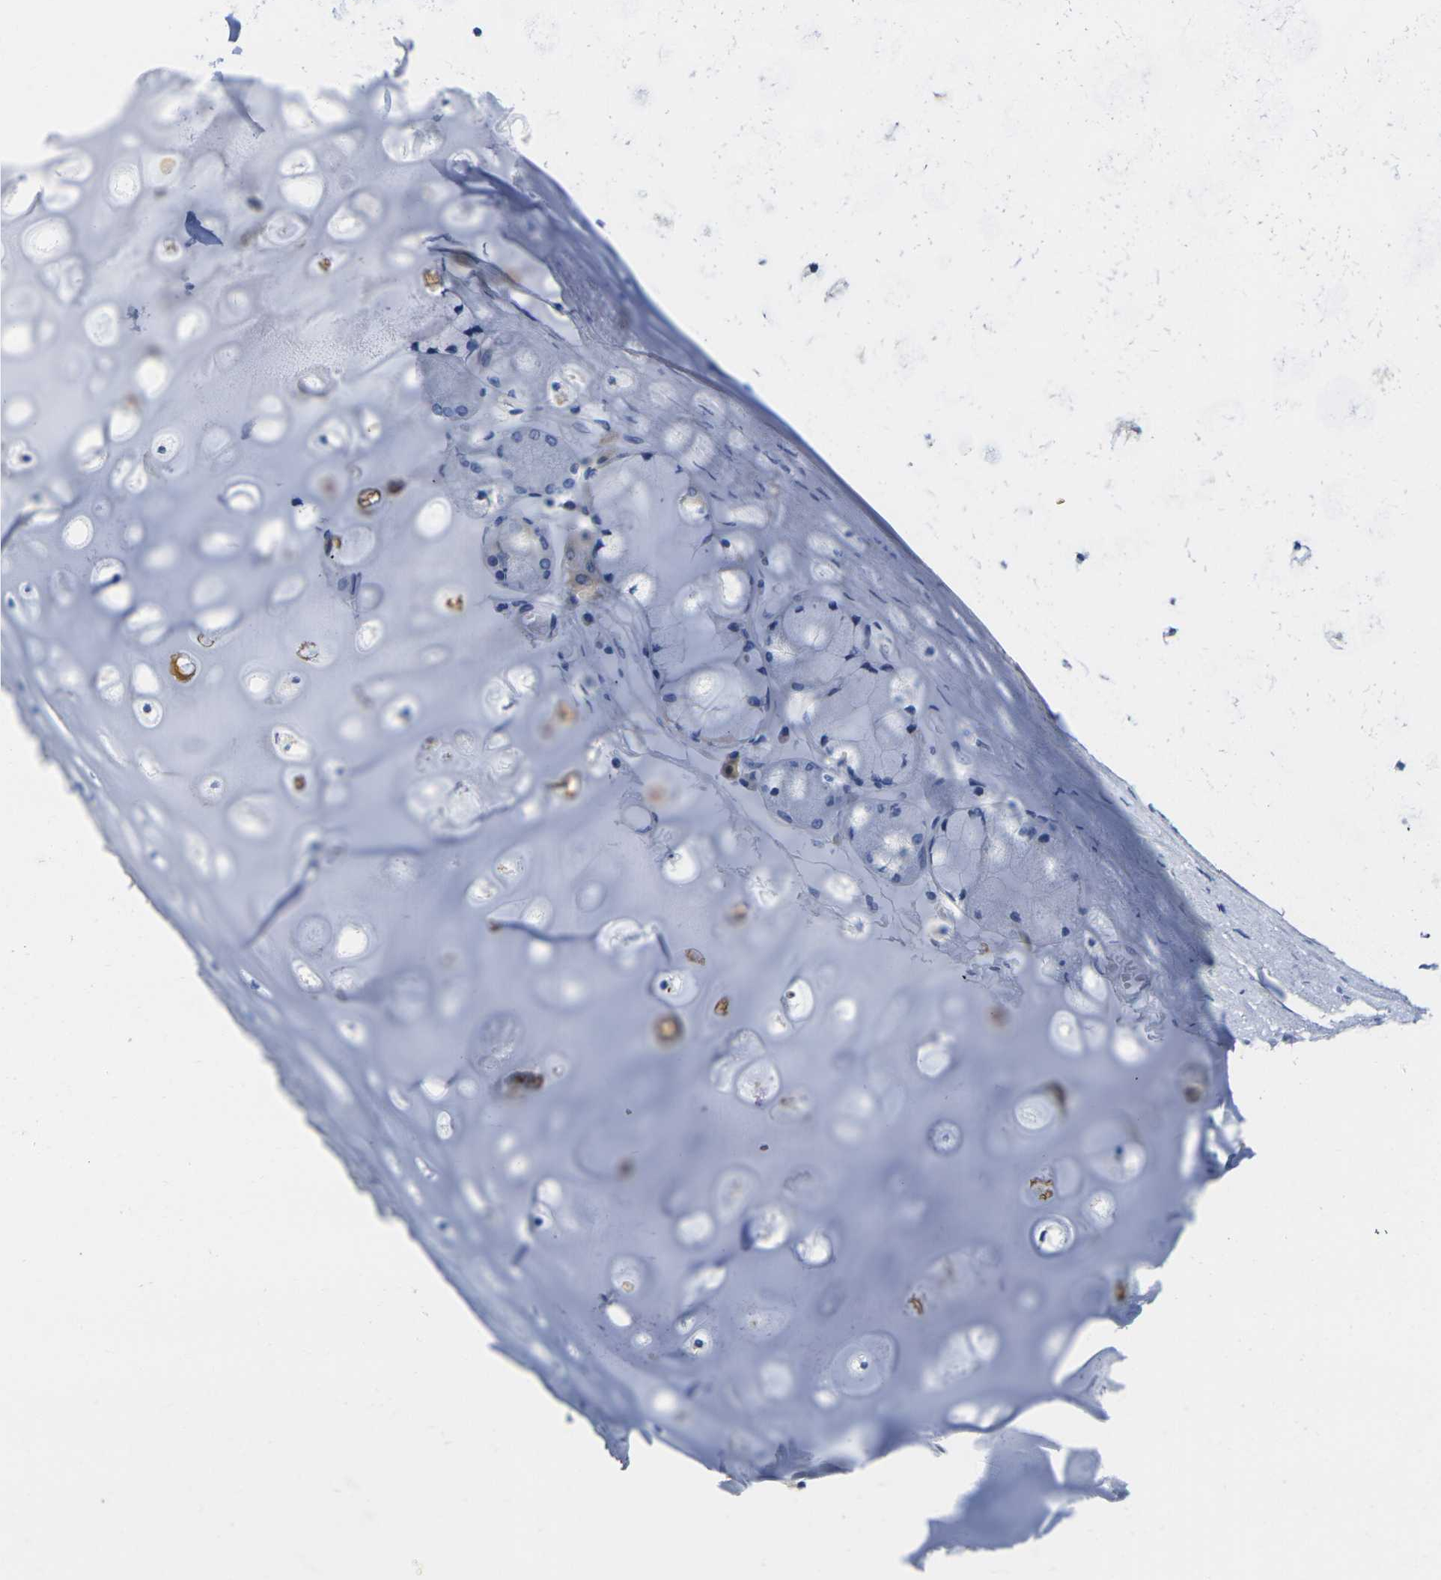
{"staining": {"intensity": "negative", "quantity": "none", "location": "none"}, "tissue": "adipose tissue", "cell_type": "Adipocytes", "image_type": "normal", "snomed": [{"axis": "morphology", "description": "Normal tissue, NOS"}, {"axis": "topography", "description": "Bronchus"}], "caption": "Adipocytes show no significant staining in benign adipose tissue. The staining is performed using DAB brown chromogen with nuclei counter-stained in using hematoxylin.", "gene": "NOCT", "patient": {"sex": "female", "age": 73}}